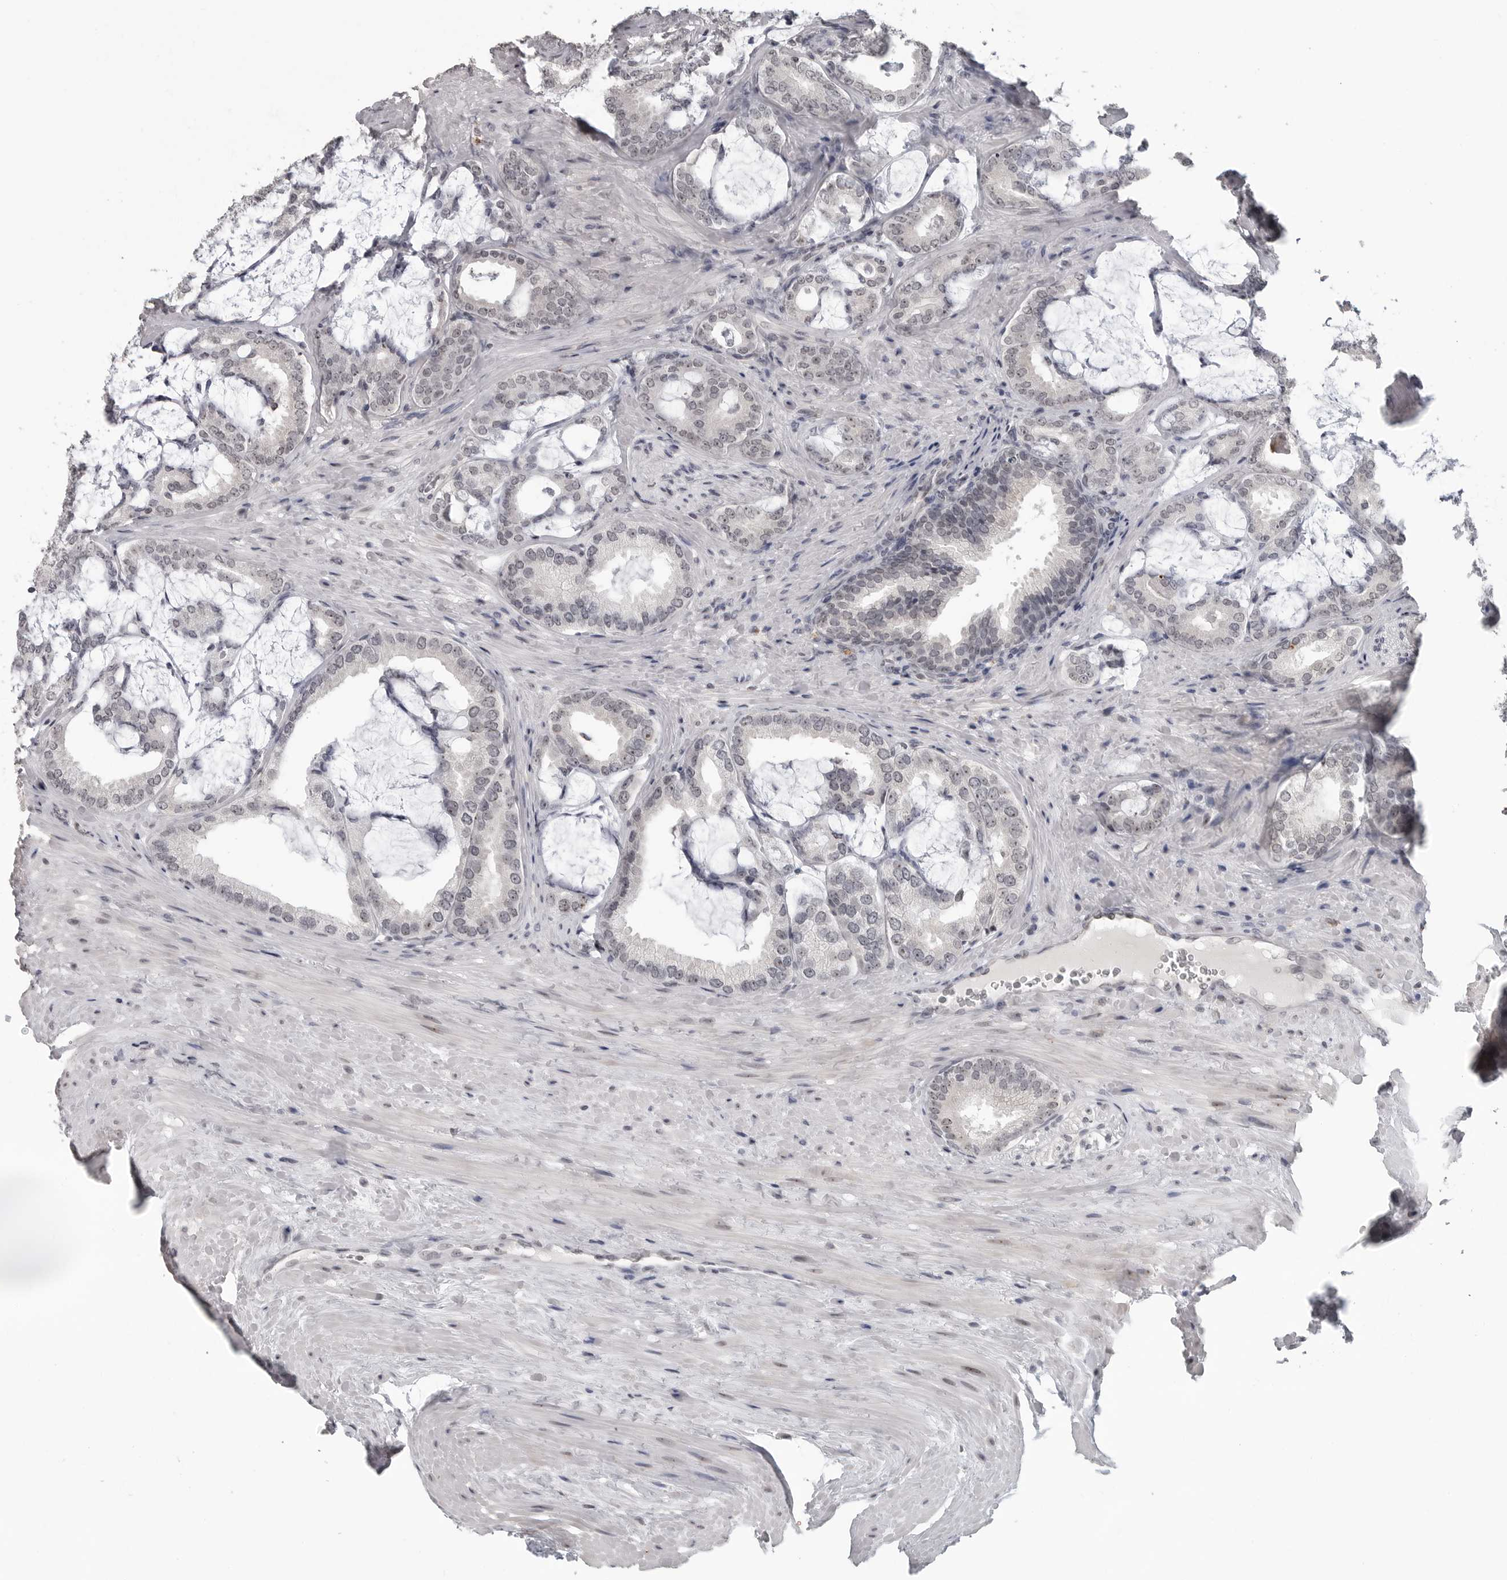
{"staining": {"intensity": "negative", "quantity": "none", "location": "none"}, "tissue": "prostate cancer", "cell_type": "Tumor cells", "image_type": "cancer", "snomed": [{"axis": "morphology", "description": "Adenocarcinoma, Low grade"}, {"axis": "topography", "description": "Prostate"}], "caption": "Immunohistochemistry histopathology image of human prostate adenocarcinoma (low-grade) stained for a protein (brown), which reveals no staining in tumor cells. (Immunohistochemistry, brightfield microscopy, high magnification).", "gene": "DDX54", "patient": {"sex": "male", "age": 71}}